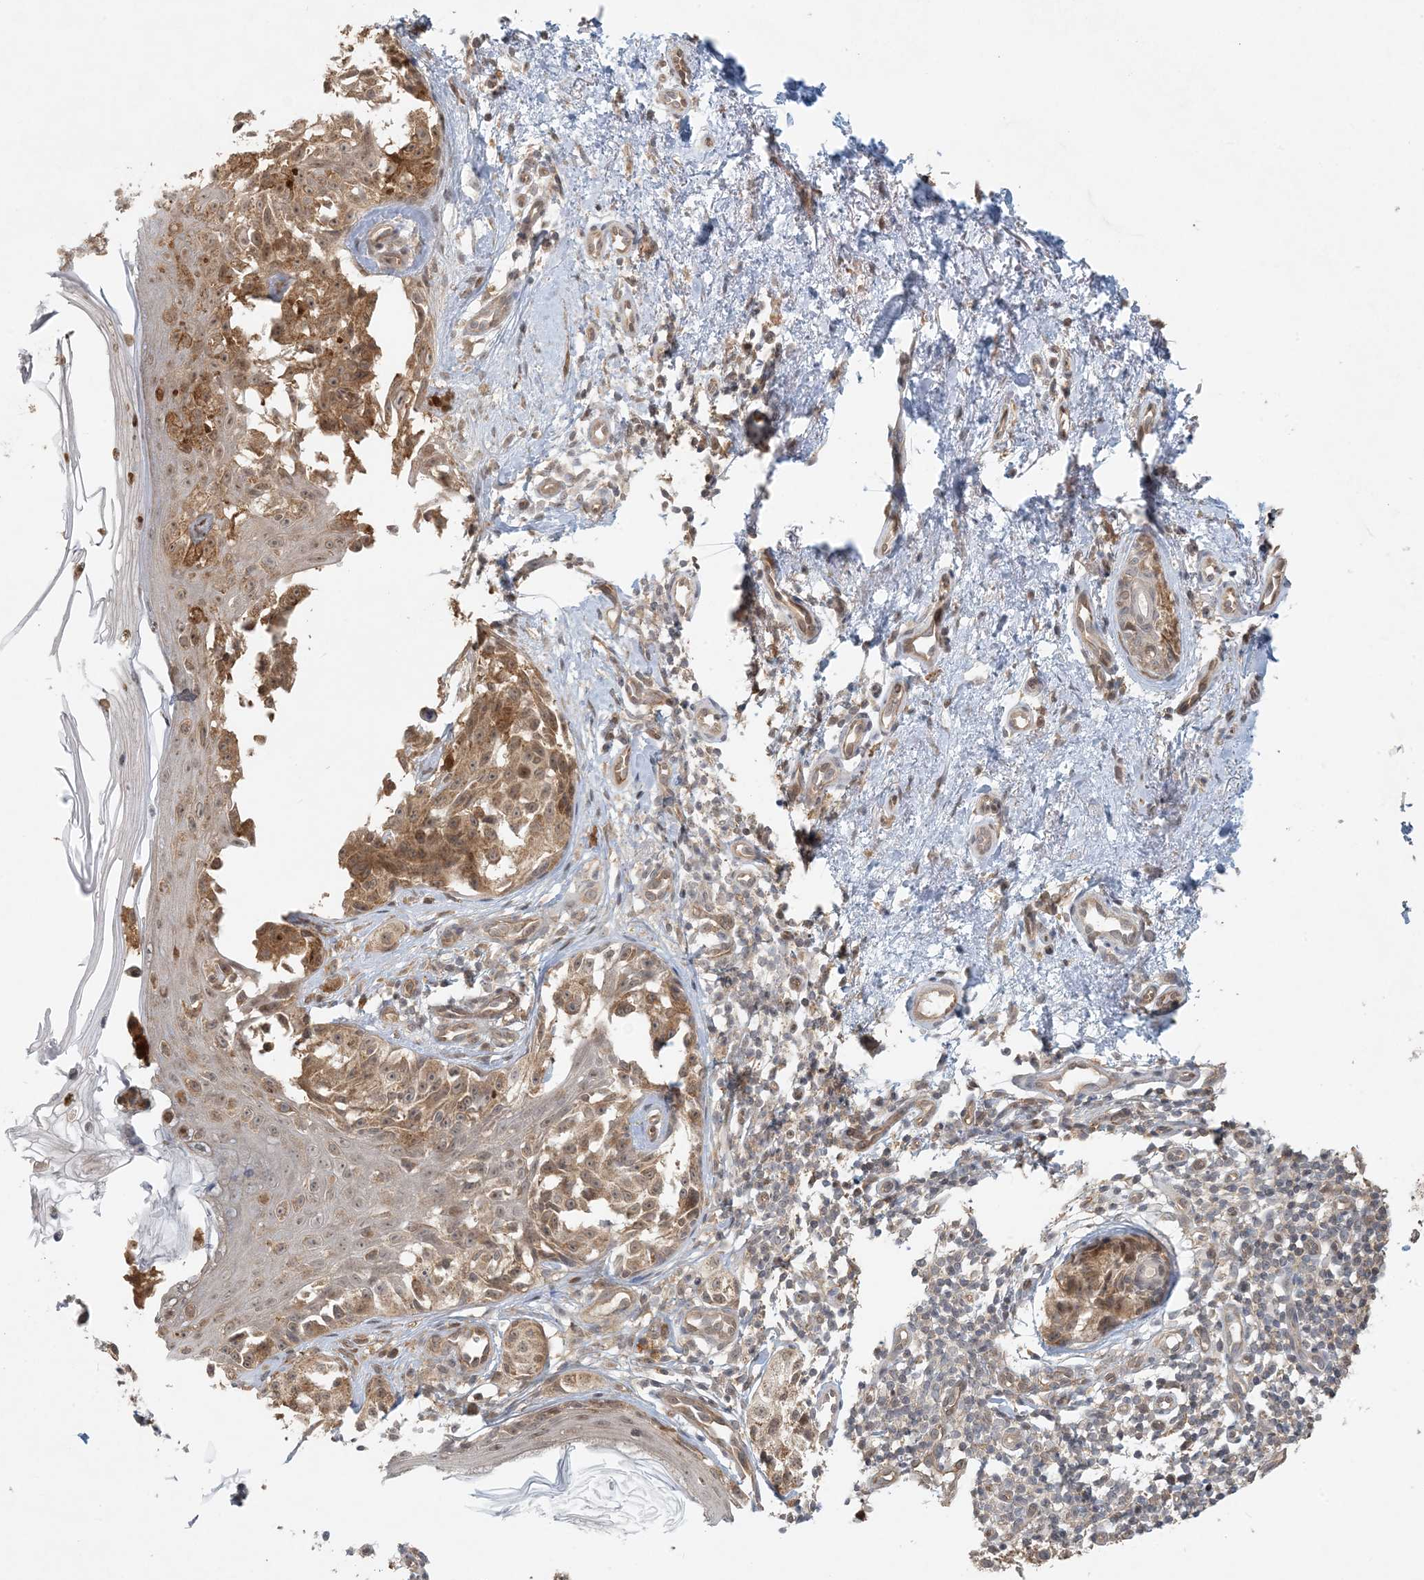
{"staining": {"intensity": "moderate", "quantity": ">75%", "location": "cytoplasmic/membranous"}, "tissue": "melanoma", "cell_type": "Tumor cells", "image_type": "cancer", "snomed": [{"axis": "morphology", "description": "Malignant melanoma, NOS"}, {"axis": "topography", "description": "Skin"}], "caption": "Tumor cells demonstrate medium levels of moderate cytoplasmic/membranous expression in approximately >75% of cells in melanoma.", "gene": "OBI1", "patient": {"sex": "female", "age": 50}}